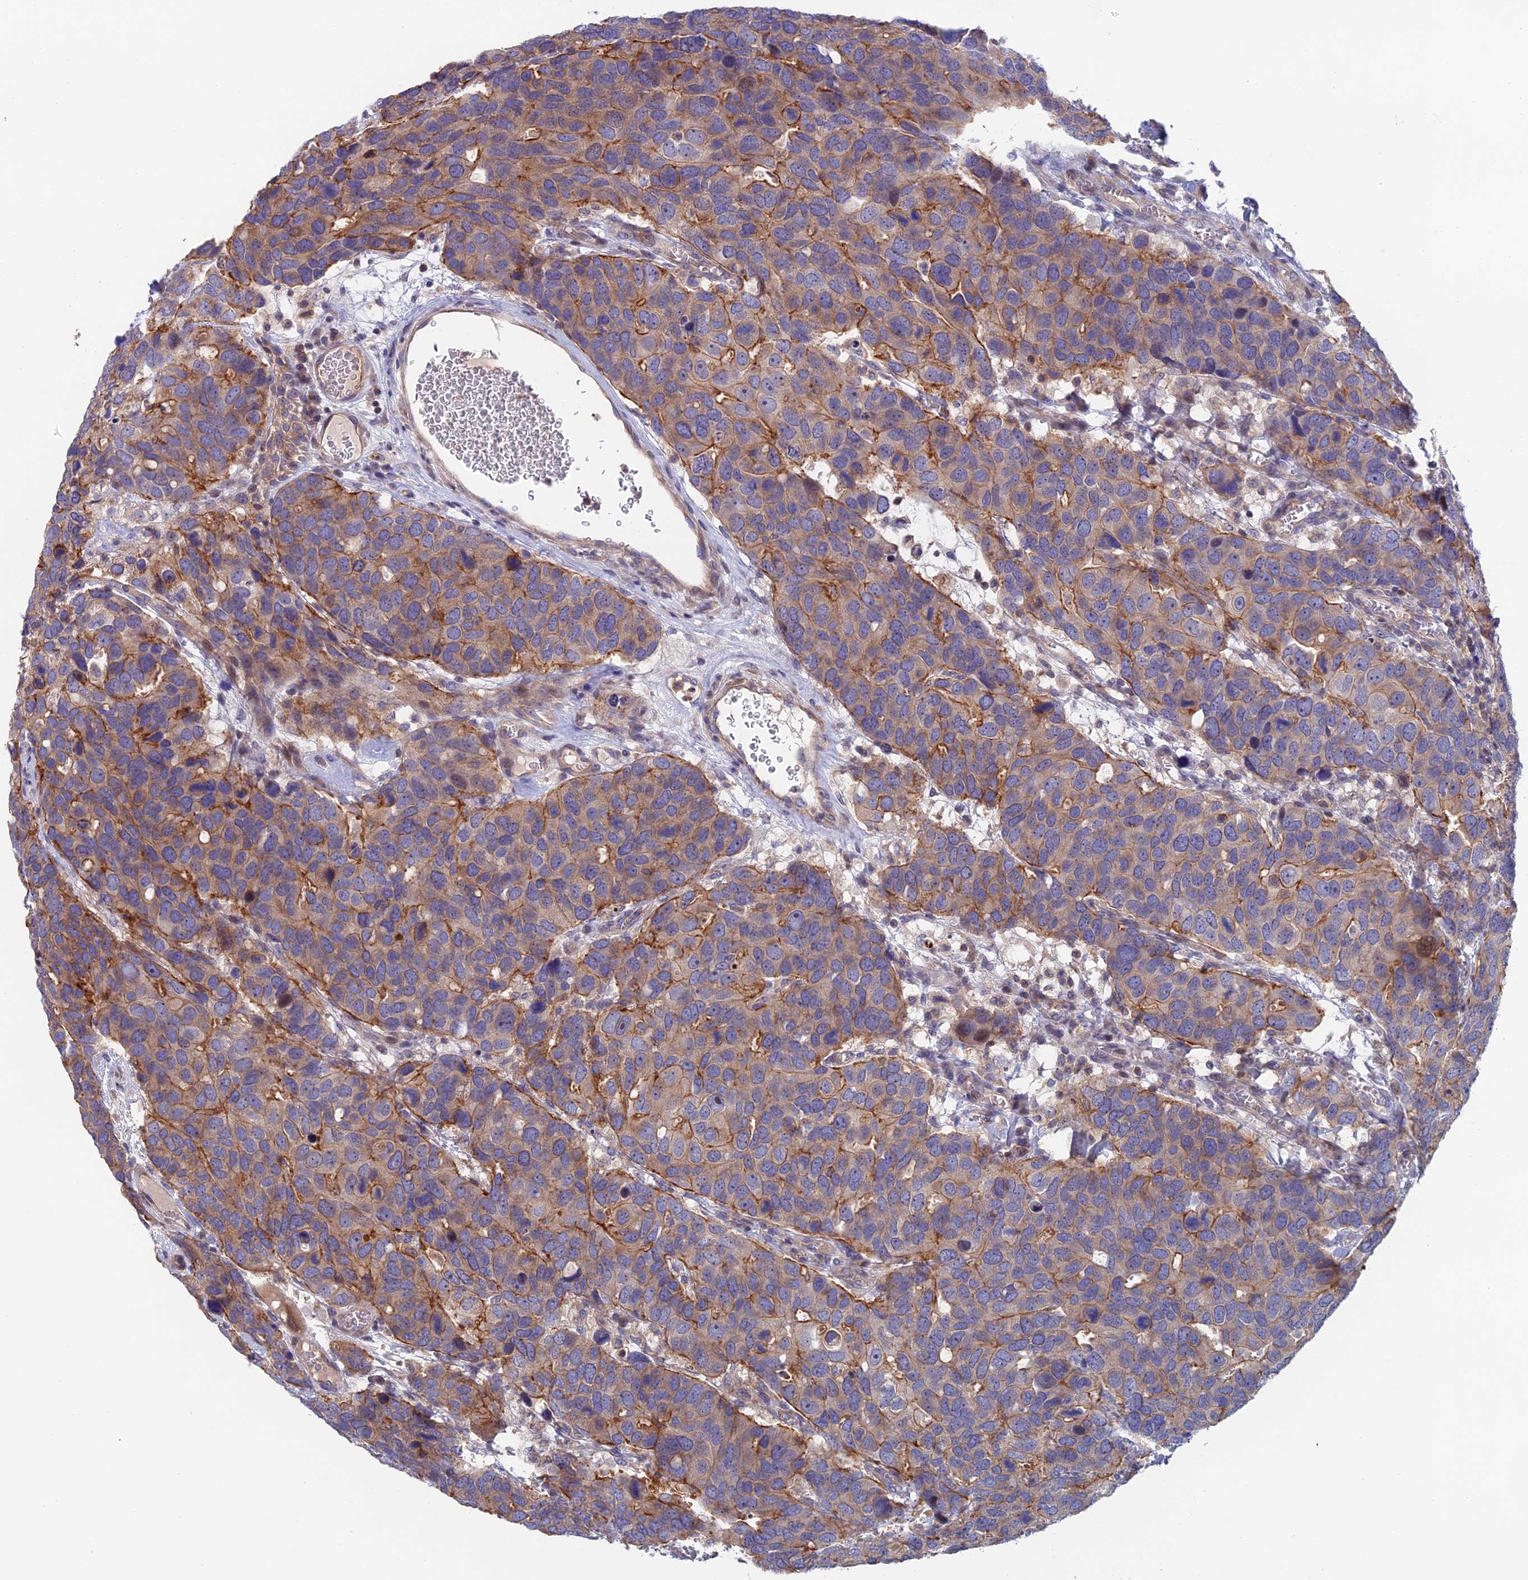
{"staining": {"intensity": "moderate", "quantity": "<25%", "location": "cytoplasmic/membranous"}, "tissue": "breast cancer", "cell_type": "Tumor cells", "image_type": "cancer", "snomed": [{"axis": "morphology", "description": "Duct carcinoma"}, {"axis": "topography", "description": "Breast"}], "caption": "Breast cancer (invasive ductal carcinoma) tissue exhibits moderate cytoplasmic/membranous expression in approximately <25% of tumor cells, visualized by immunohistochemistry. The protein is shown in brown color, while the nuclei are stained blue.", "gene": "USP37", "patient": {"sex": "female", "age": 83}}